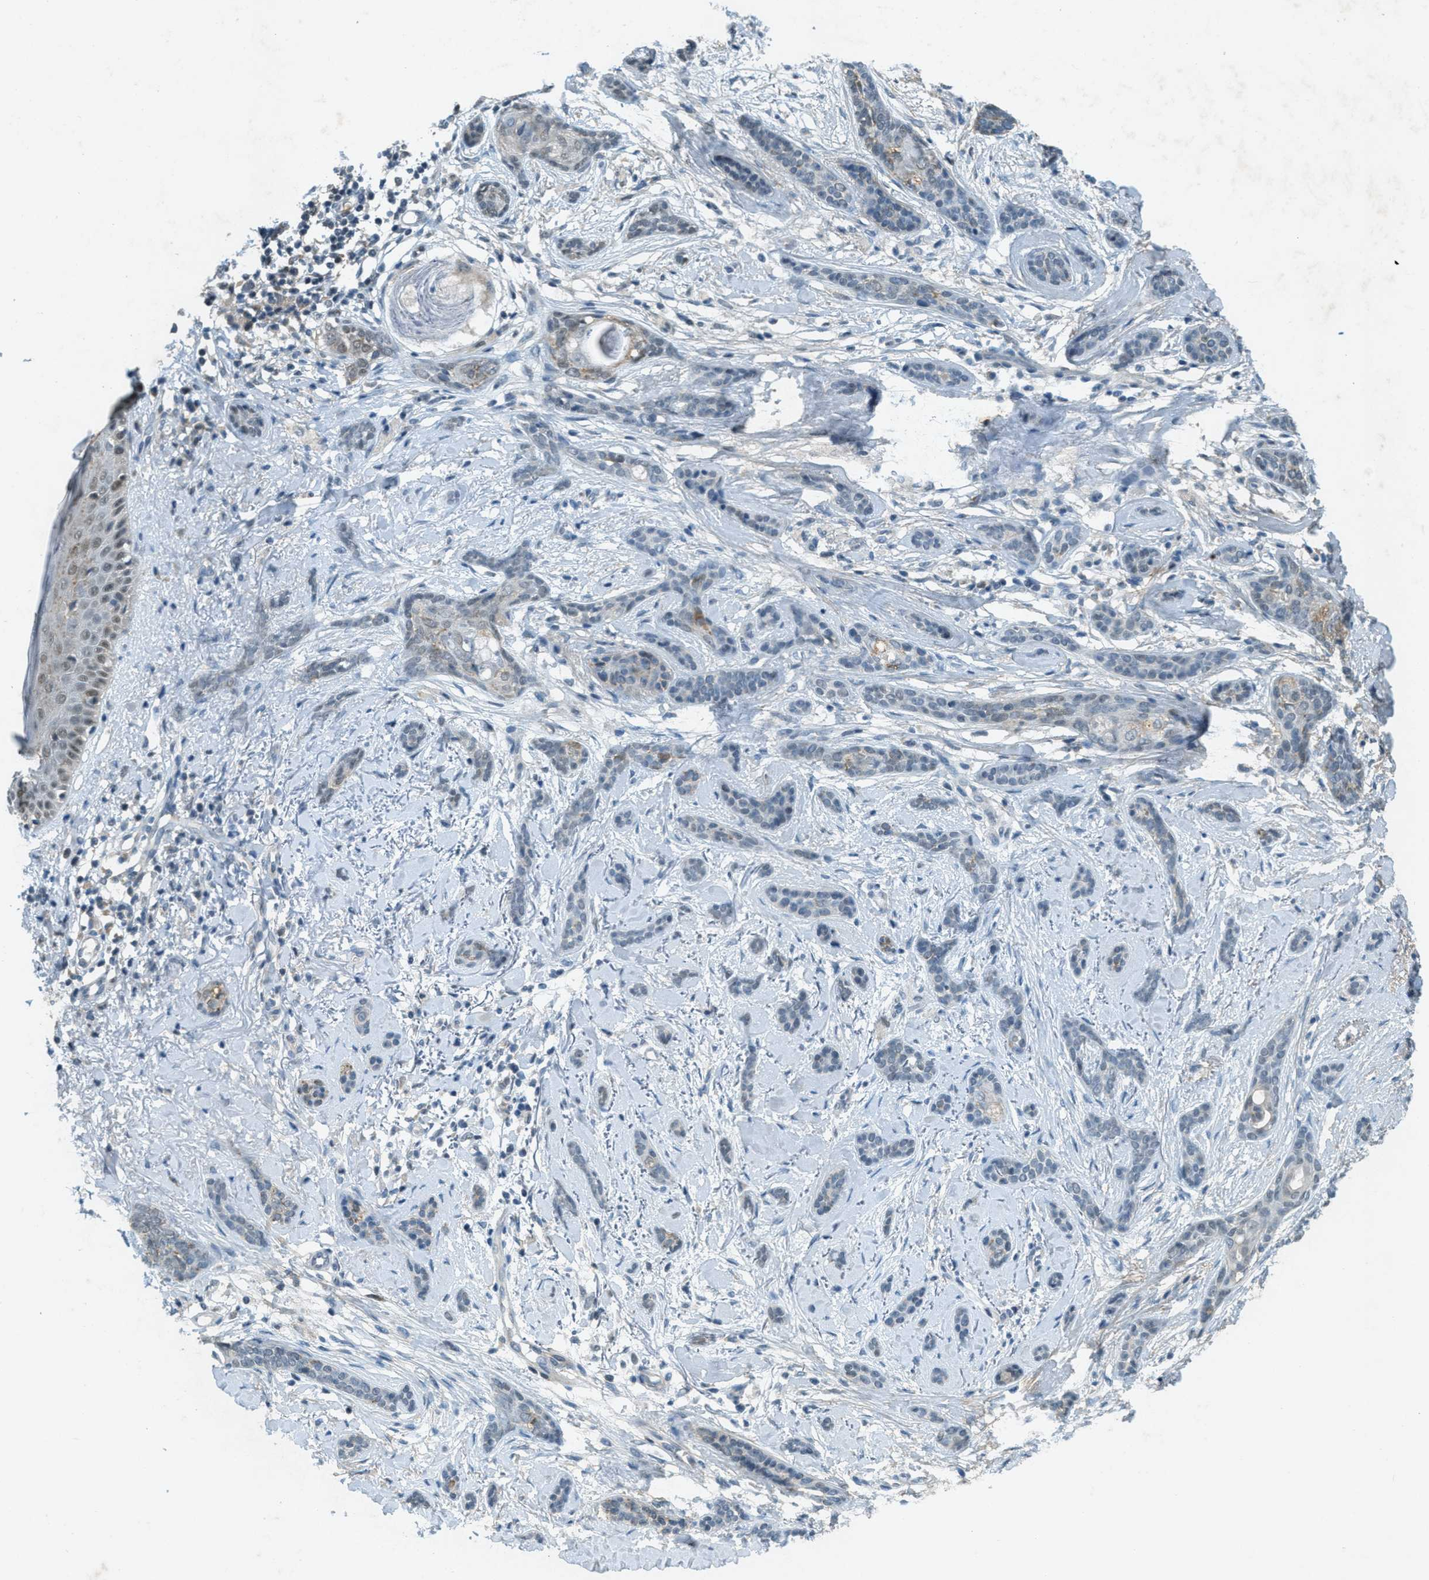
{"staining": {"intensity": "weak", "quantity": "<25%", "location": "cytoplasmic/membranous"}, "tissue": "skin cancer", "cell_type": "Tumor cells", "image_type": "cancer", "snomed": [{"axis": "morphology", "description": "Basal cell carcinoma"}, {"axis": "morphology", "description": "Adnexal tumor, benign"}, {"axis": "topography", "description": "Skin"}], "caption": "This is an immunohistochemistry (IHC) image of skin benign adnexal tumor. There is no positivity in tumor cells.", "gene": "TCF20", "patient": {"sex": "female", "age": 42}}